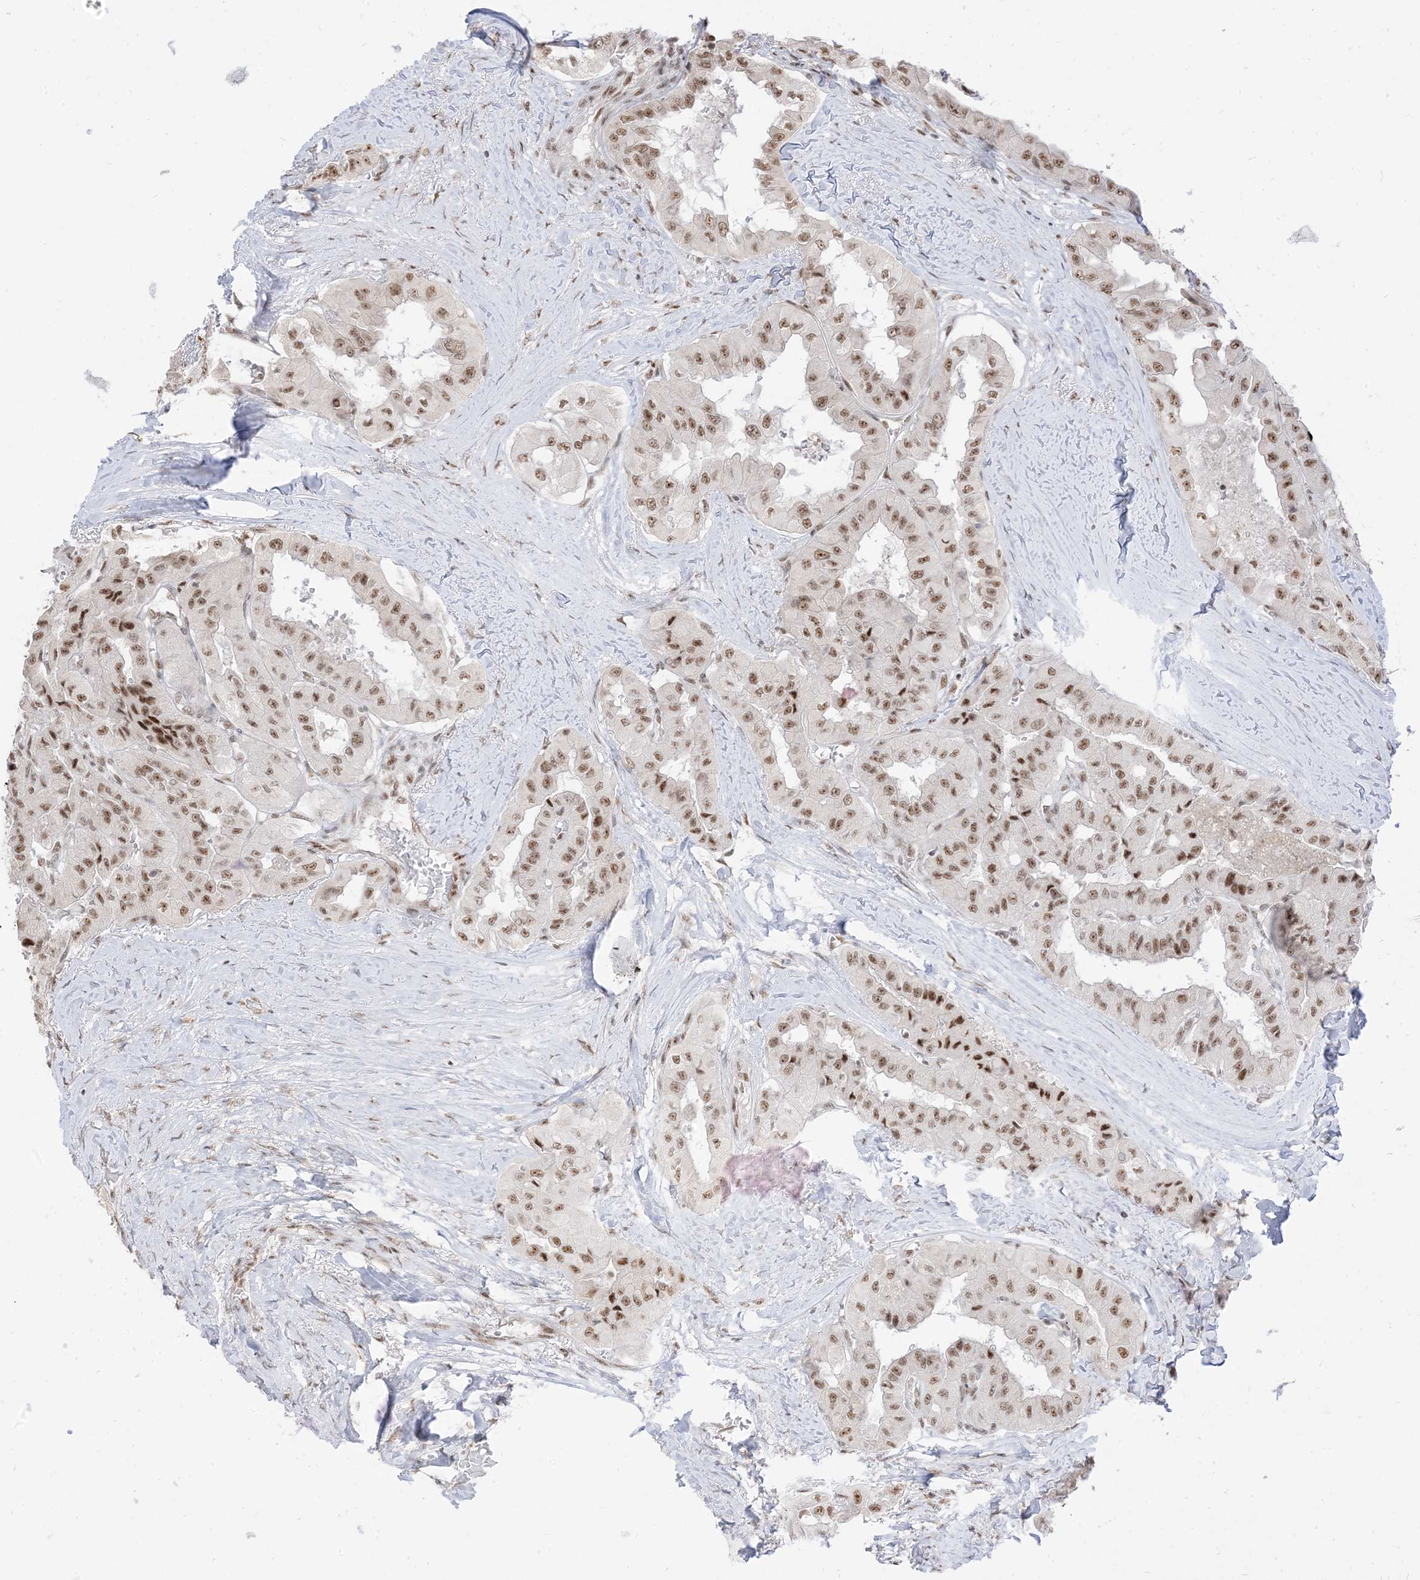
{"staining": {"intensity": "moderate", "quantity": ">75%", "location": "nuclear"}, "tissue": "thyroid cancer", "cell_type": "Tumor cells", "image_type": "cancer", "snomed": [{"axis": "morphology", "description": "Papillary adenocarcinoma, NOS"}, {"axis": "topography", "description": "Thyroid gland"}], "caption": "Tumor cells exhibit moderate nuclear staining in approximately >75% of cells in papillary adenocarcinoma (thyroid). (DAB IHC, brown staining for protein, blue staining for nuclei).", "gene": "ARGLU1", "patient": {"sex": "female", "age": 59}}